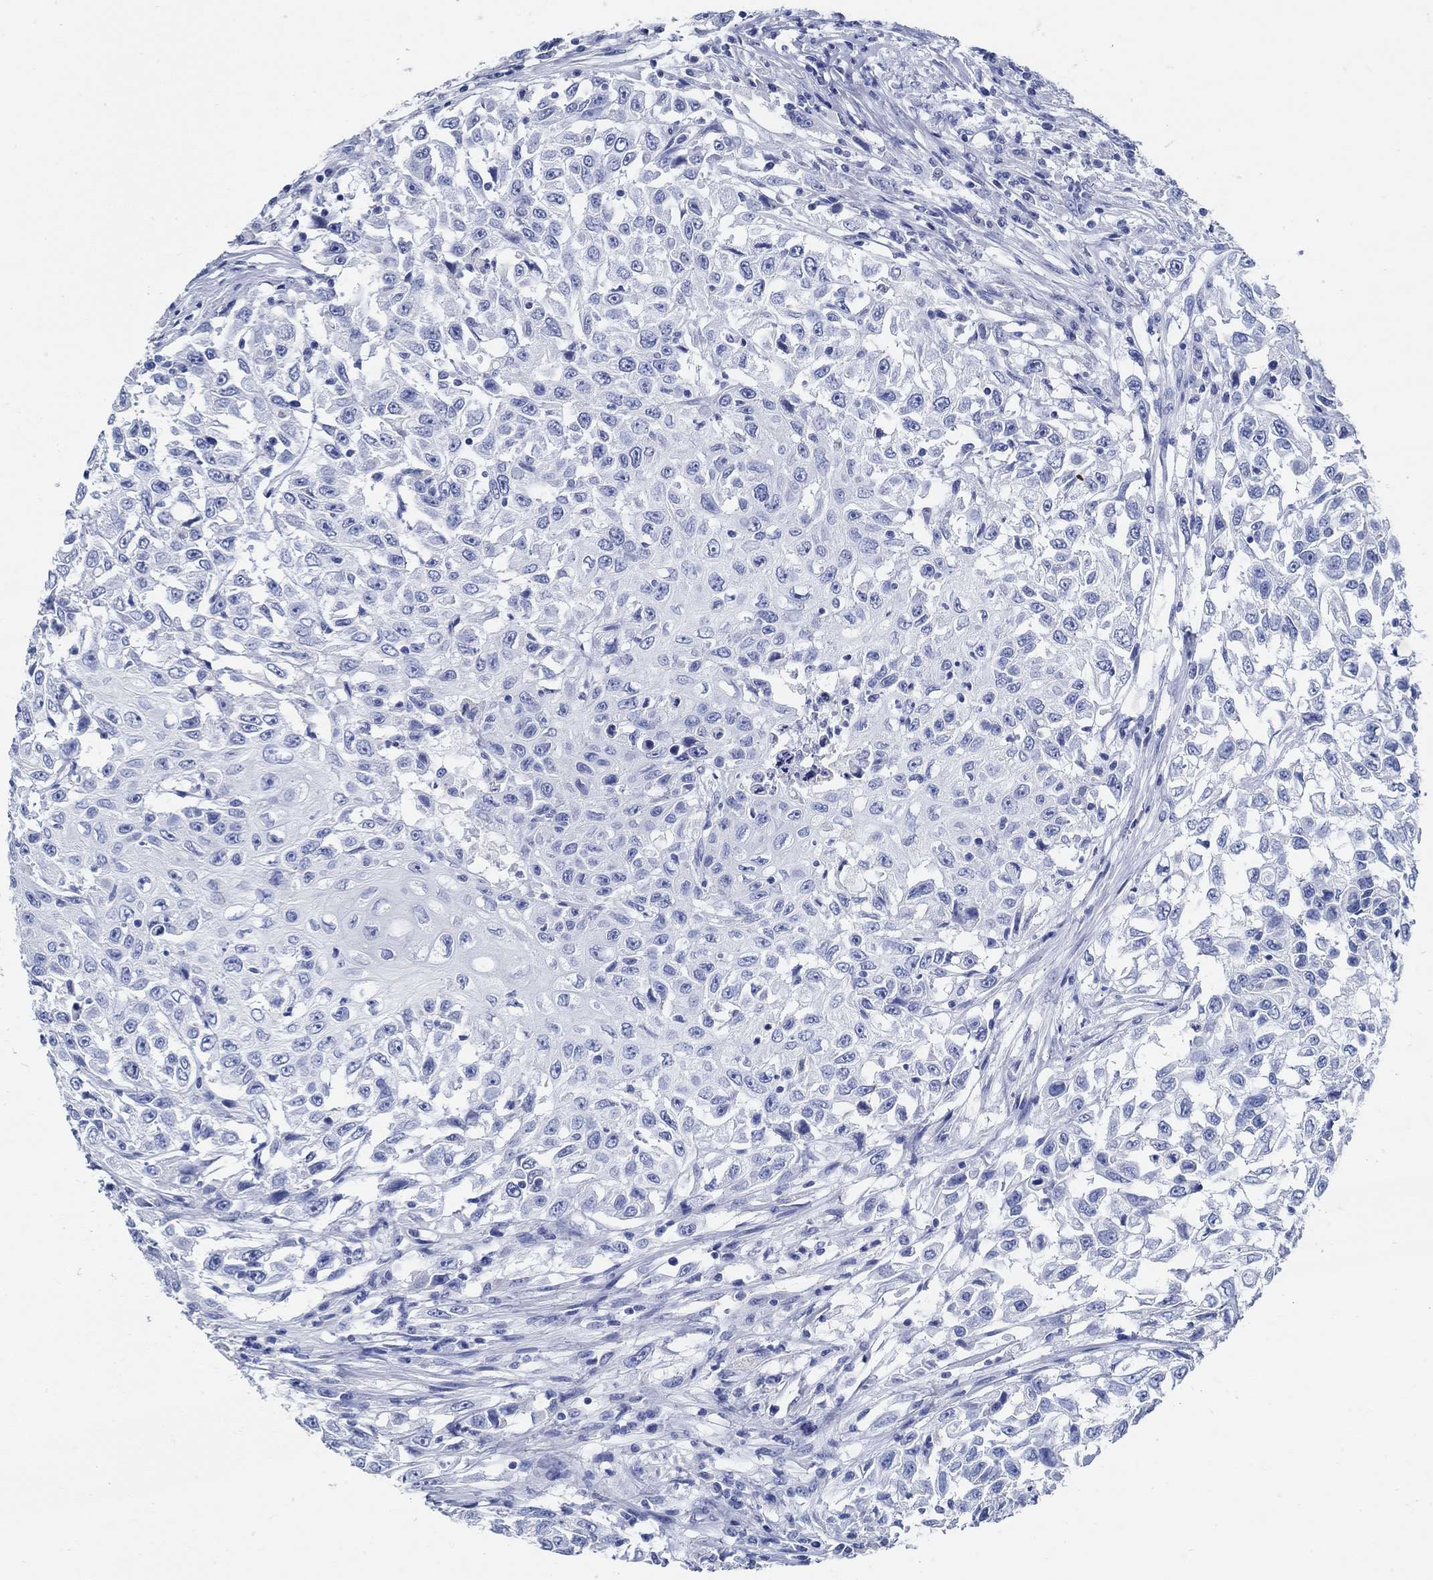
{"staining": {"intensity": "negative", "quantity": "none", "location": "none"}, "tissue": "urothelial cancer", "cell_type": "Tumor cells", "image_type": "cancer", "snomed": [{"axis": "morphology", "description": "Urothelial carcinoma, High grade"}, {"axis": "topography", "description": "Urinary bladder"}], "caption": "IHC photomicrograph of urothelial cancer stained for a protein (brown), which exhibits no positivity in tumor cells.", "gene": "SLC45A1", "patient": {"sex": "female", "age": 56}}